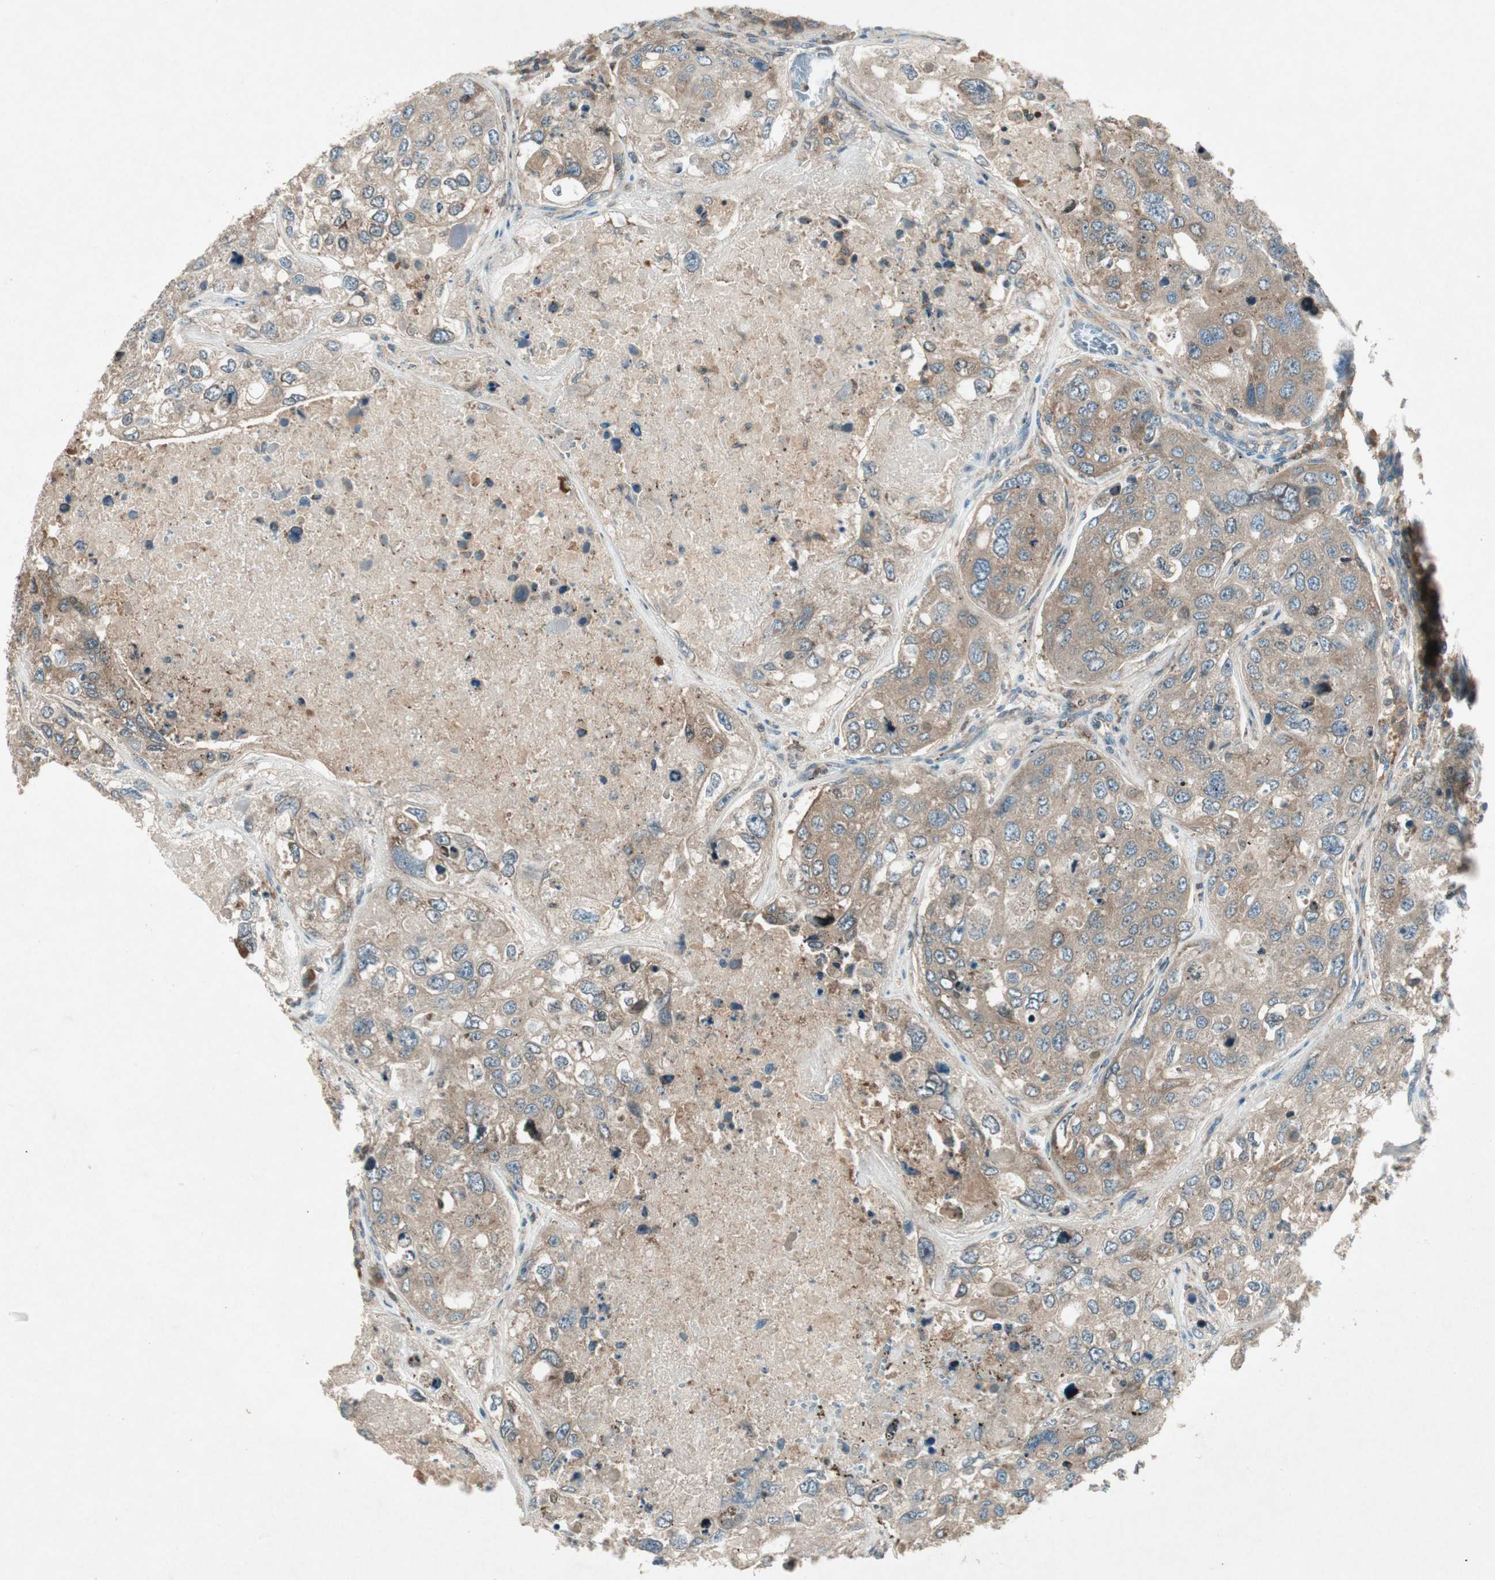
{"staining": {"intensity": "moderate", "quantity": ">75%", "location": "cytoplasmic/membranous"}, "tissue": "urothelial cancer", "cell_type": "Tumor cells", "image_type": "cancer", "snomed": [{"axis": "morphology", "description": "Urothelial carcinoma, High grade"}, {"axis": "topography", "description": "Lymph node"}, {"axis": "topography", "description": "Urinary bladder"}], "caption": "The photomicrograph reveals staining of high-grade urothelial carcinoma, revealing moderate cytoplasmic/membranous protein positivity (brown color) within tumor cells. Immunohistochemistry stains the protein of interest in brown and the nuclei are stained blue.", "gene": "CHADL", "patient": {"sex": "male", "age": 51}}